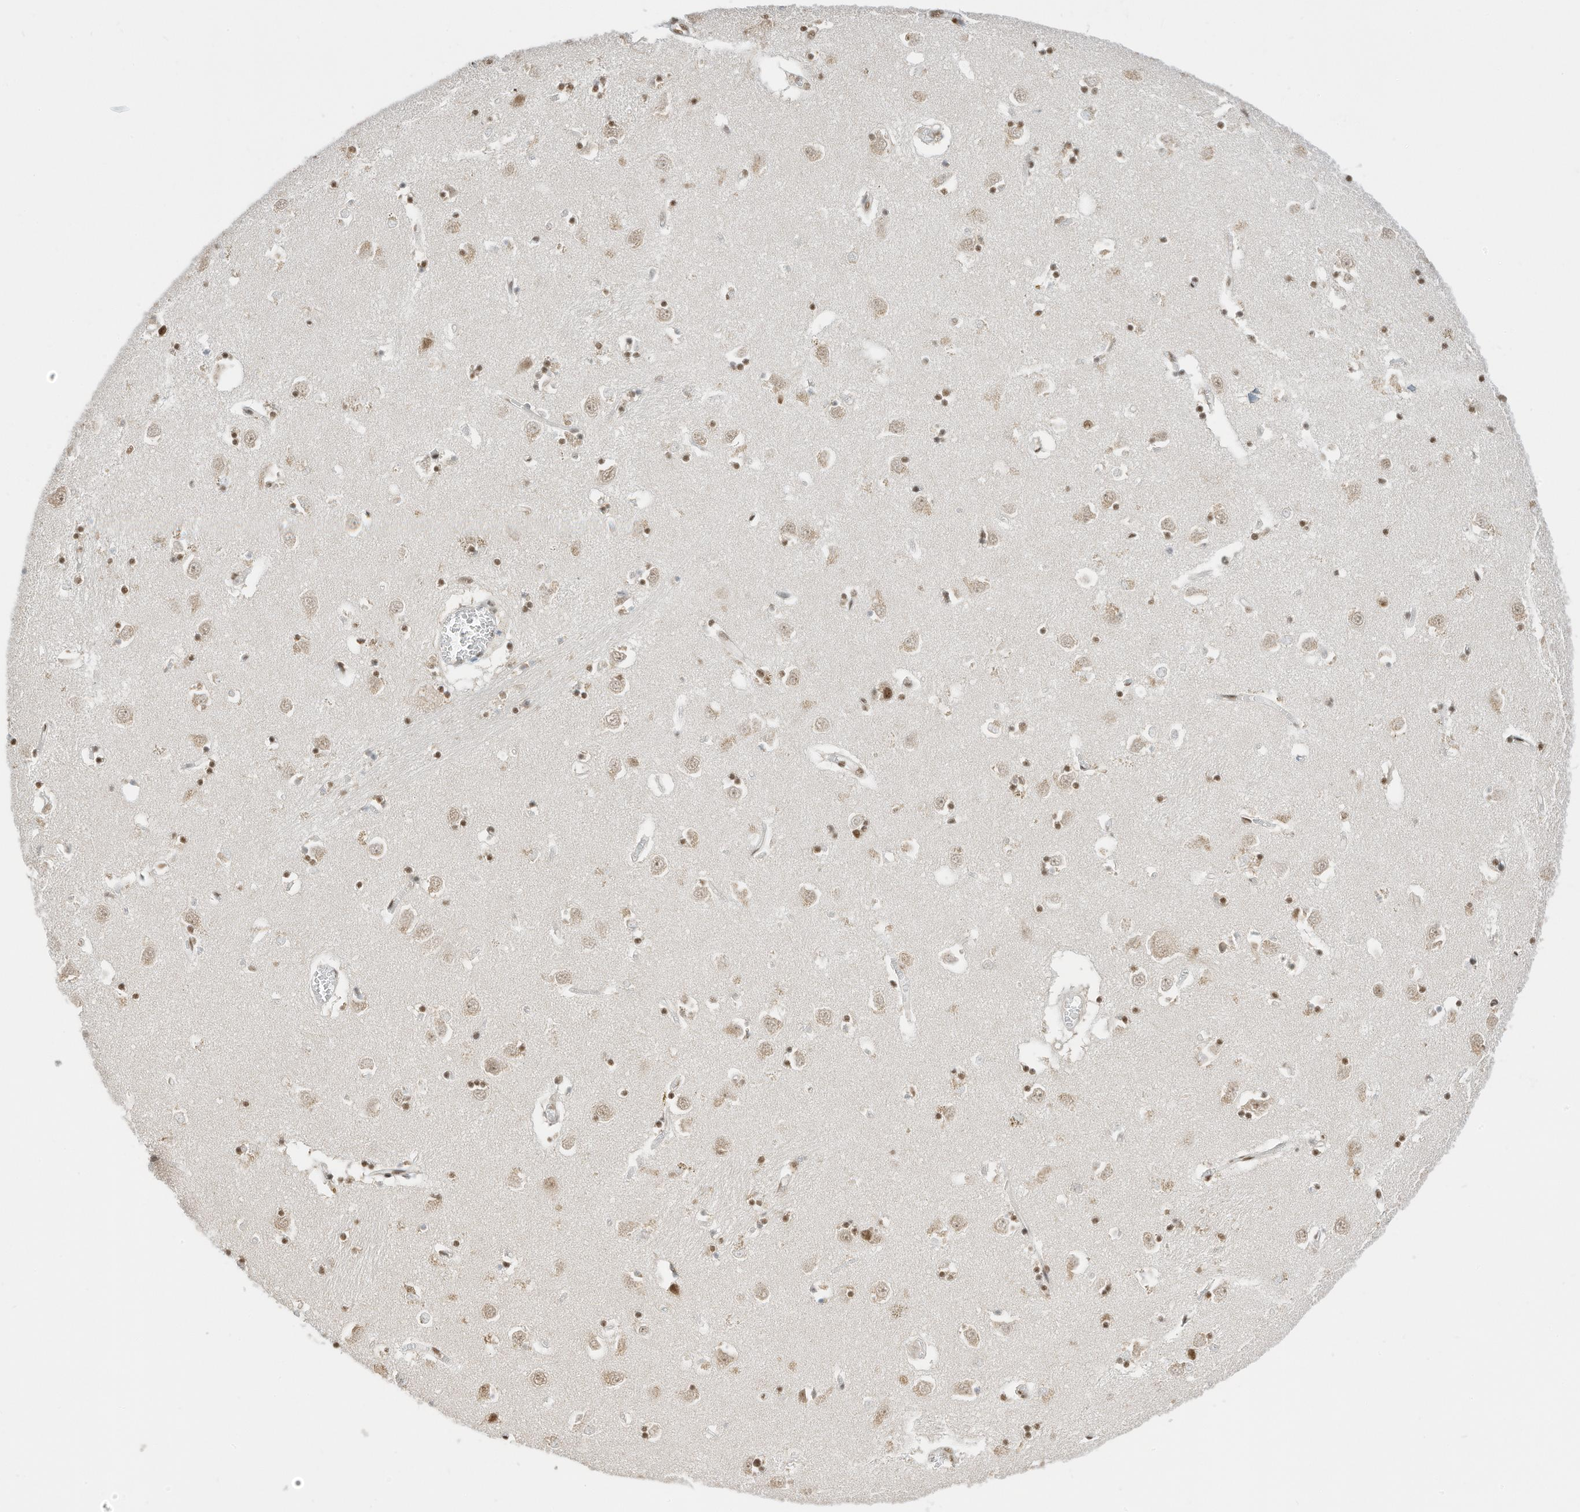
{"staining": {"intensity": "moderate", "quantity": ">75%", "location": "nuclear"}, "tissue": "caudate", "cell_type": "Glial cells", "image_type": "normal", "snomed": [{"axis": "morphology", "description": "Normal tissue, NOS"}, {"axis": "topography", "description": "Lateral ventricle wall"}], "caption": "DAB (3,3'-diaminobenzidine) immunohistochemical staining of normal human caudate reveals moderate nuclear protein expression in approximately >75% of glial cells. The protein of interest is stained brown, and the nuclei are stained in blue (DAB IHC with brightfield microscopy, high magnification).", "gene": "ZNF195", "patient": {"sex": "male", "age": 70}}